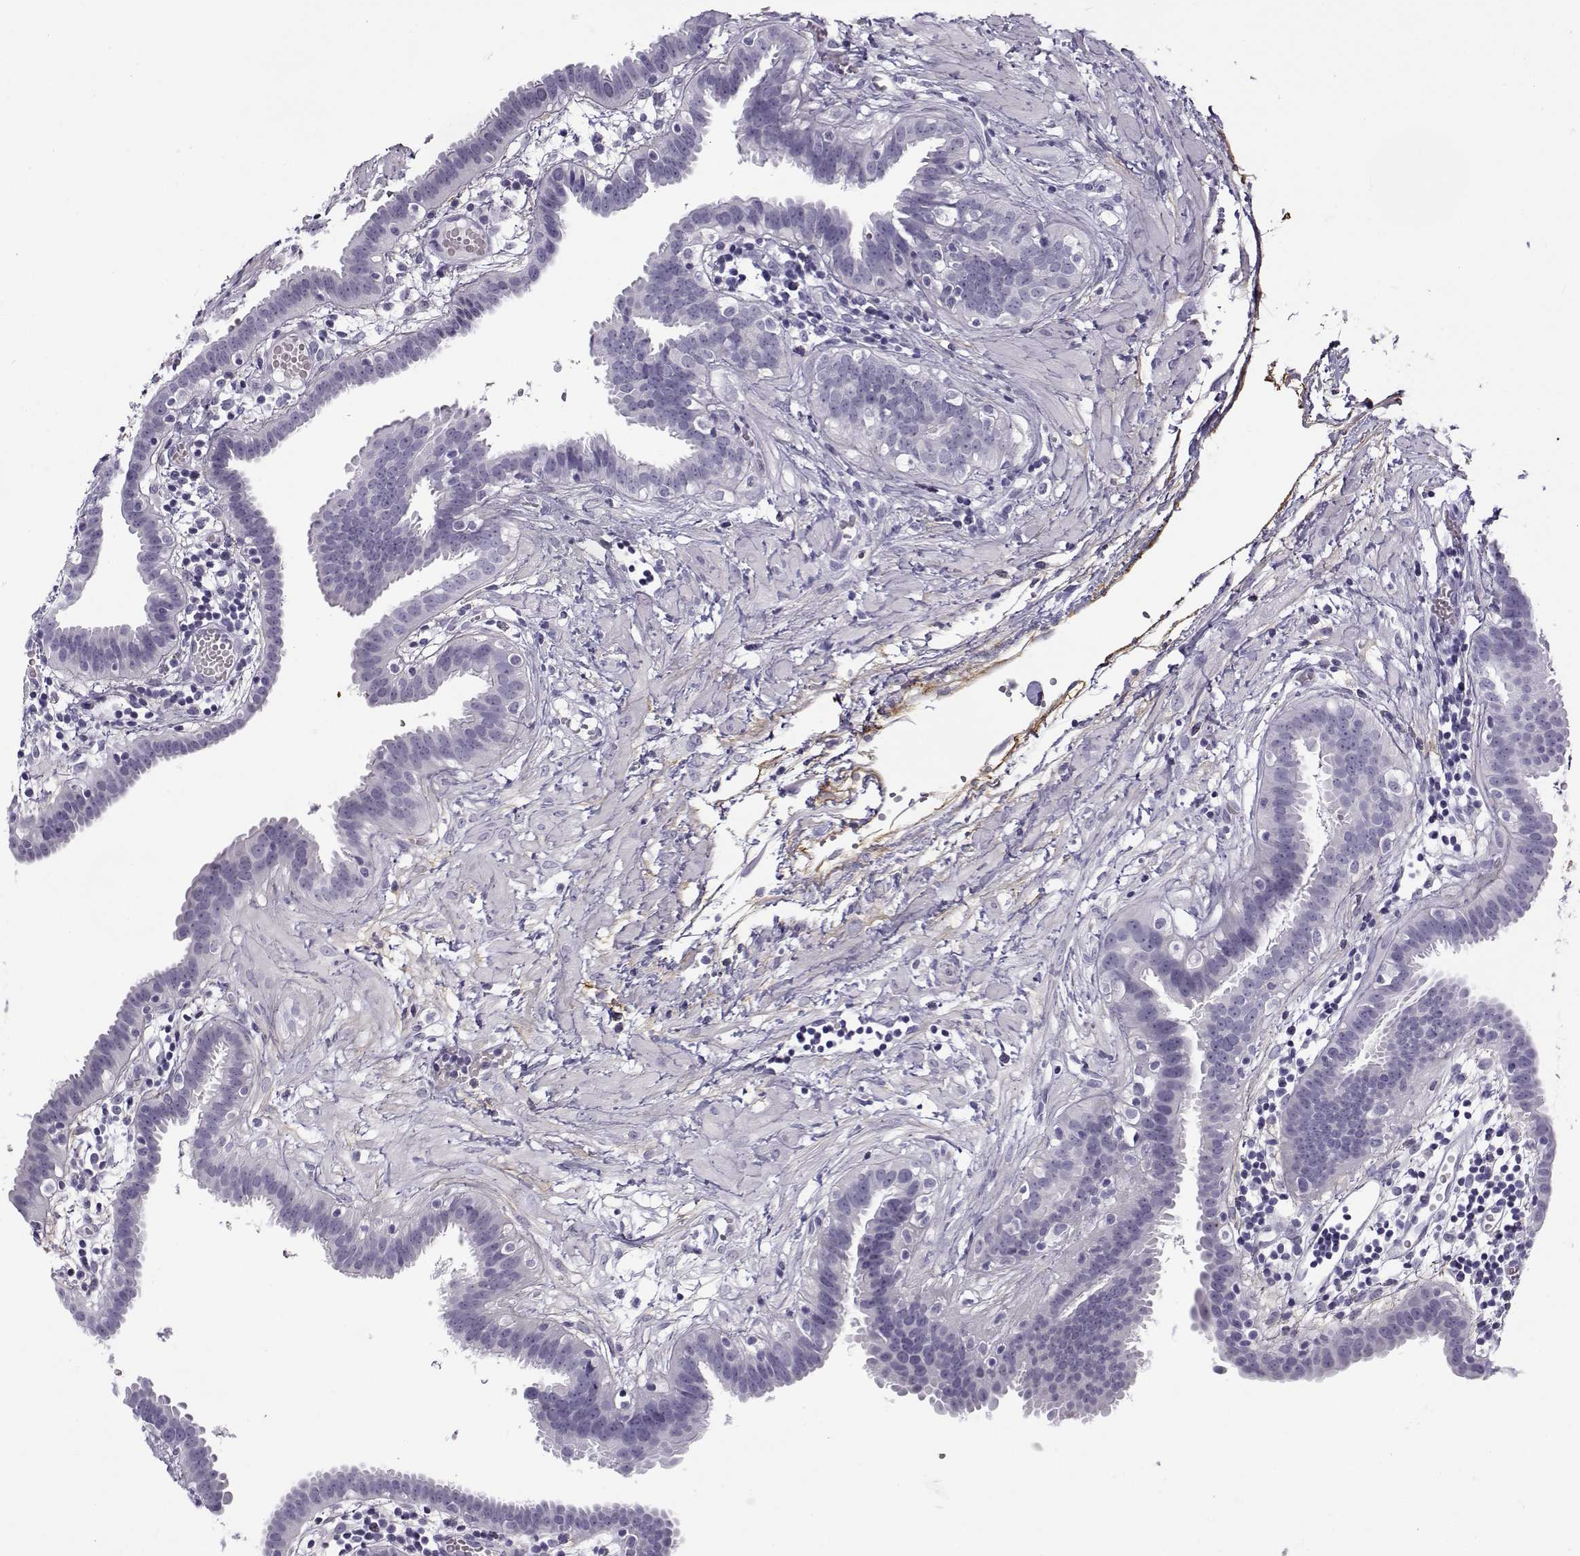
{"staining": {"intensity": "negative", "quantity": "none", "location": "none"}, "tissue": "fallopian tube", "cell_type": "Glandular cells", "image_type": "normal", "snomed": [{"axis": "morphology", "description": "Normal tissue, NOS"}, {"axis": "topography", "description": "Fallopian tube"}], "caption": "This is an IHC histopathology image of unremarkable fallopian tube. There is no staining in glandular cells.", "gene": "GTSF1L", "patient": {"sex": "female", "age": 37}}